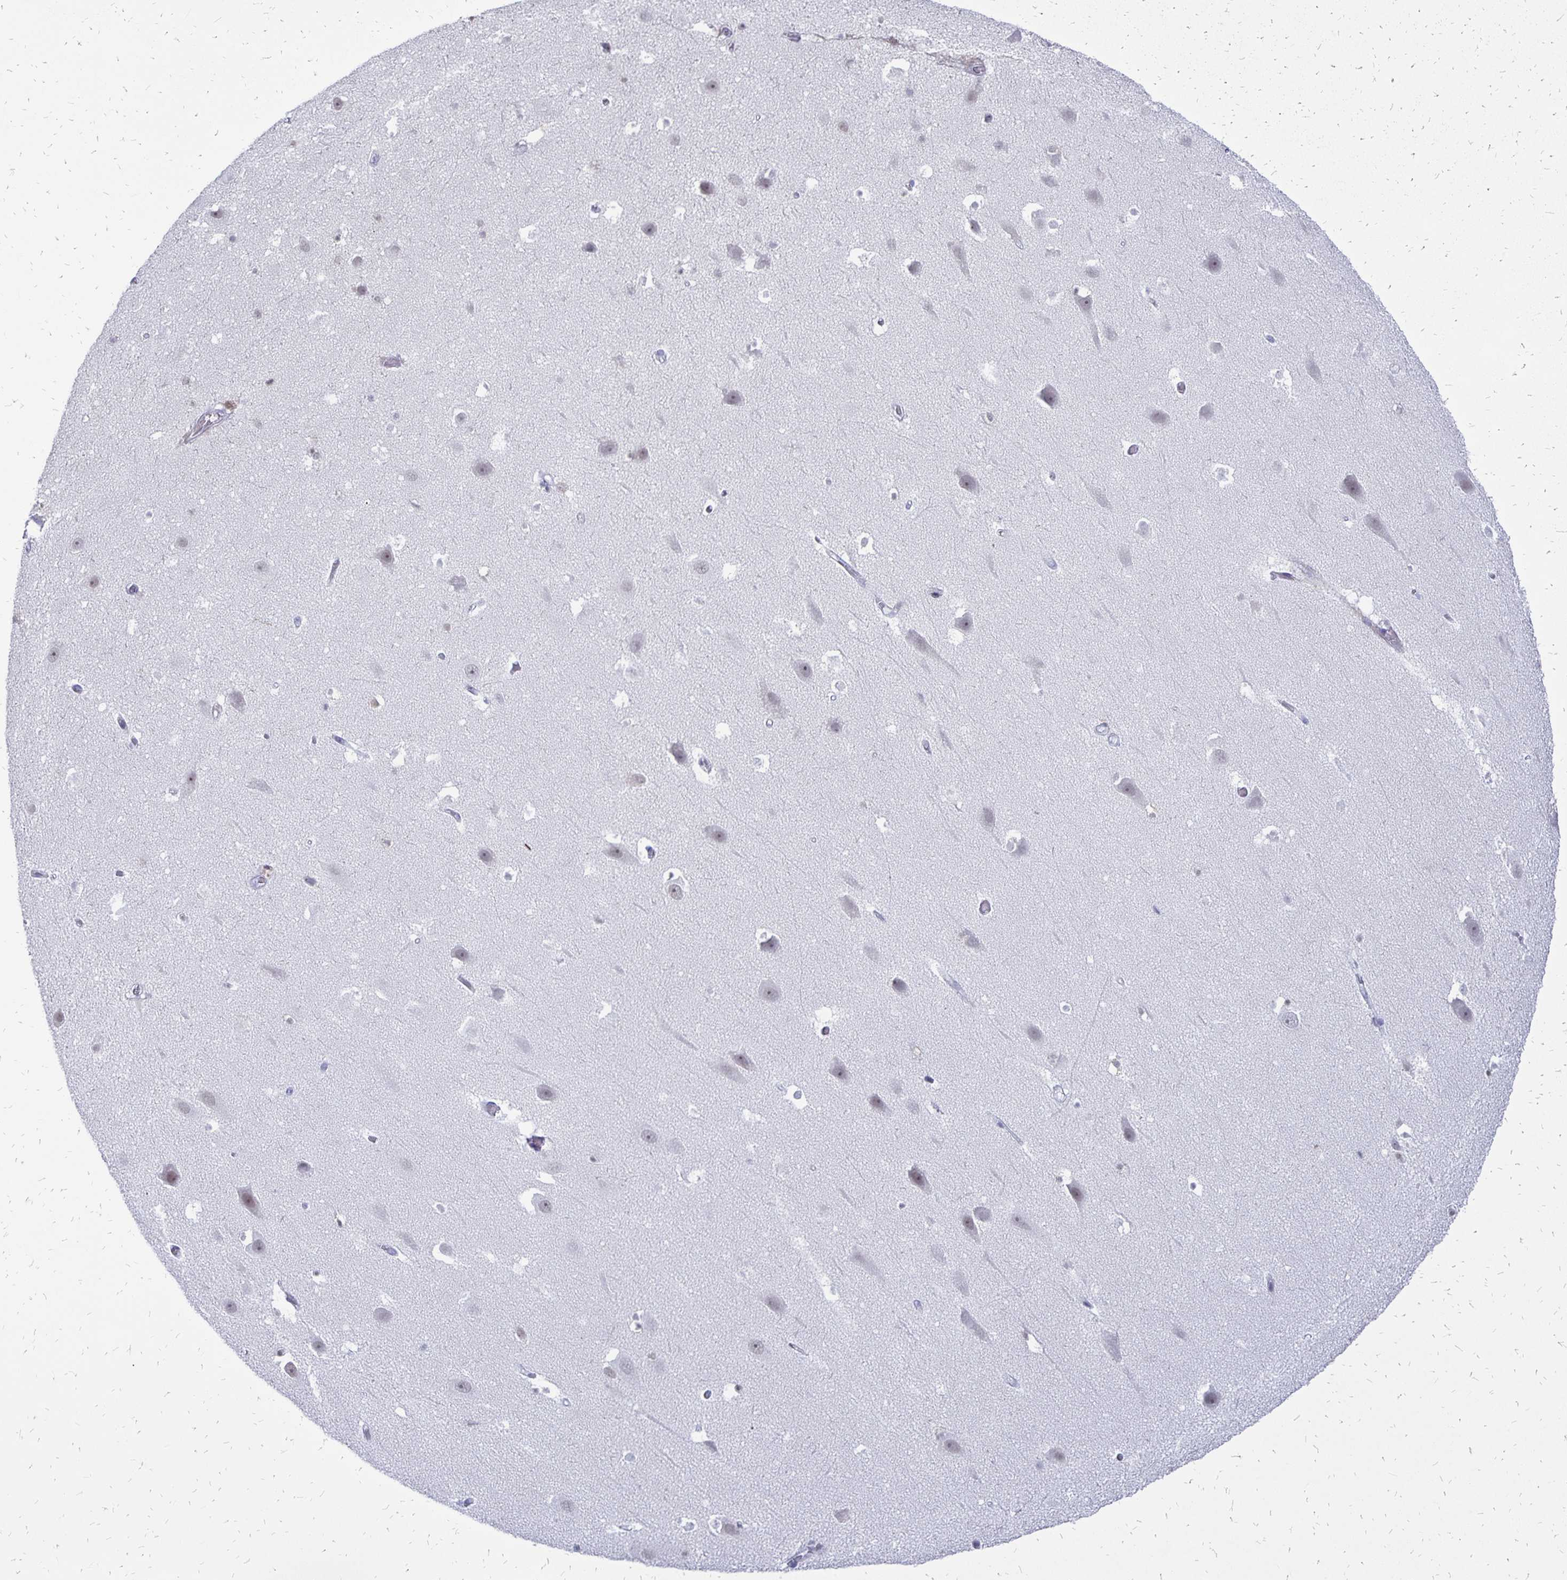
{"staining": {"intensity": "negative", "quantity": "none", "location": "none"}, "tissue": "hippocampus", "cell_type": "Glial cells", "image_type": "normal", "snomed": [{"axis": "morphology", "description": "Normal tissue, NOS"}, {"axis": "topography", "description": "Hippocampus"}], "caption": "The immunohistochemistry histopathology image has no significant positivity in glial cells of hippocampus. Brightfield microscopy of immunohistochemistry (IHC) stained with DAB (brown) and hematoxylin (blue), captured at high magnification.", "gene": "DCK", "patient": {"sex": "male", "age": 26}}